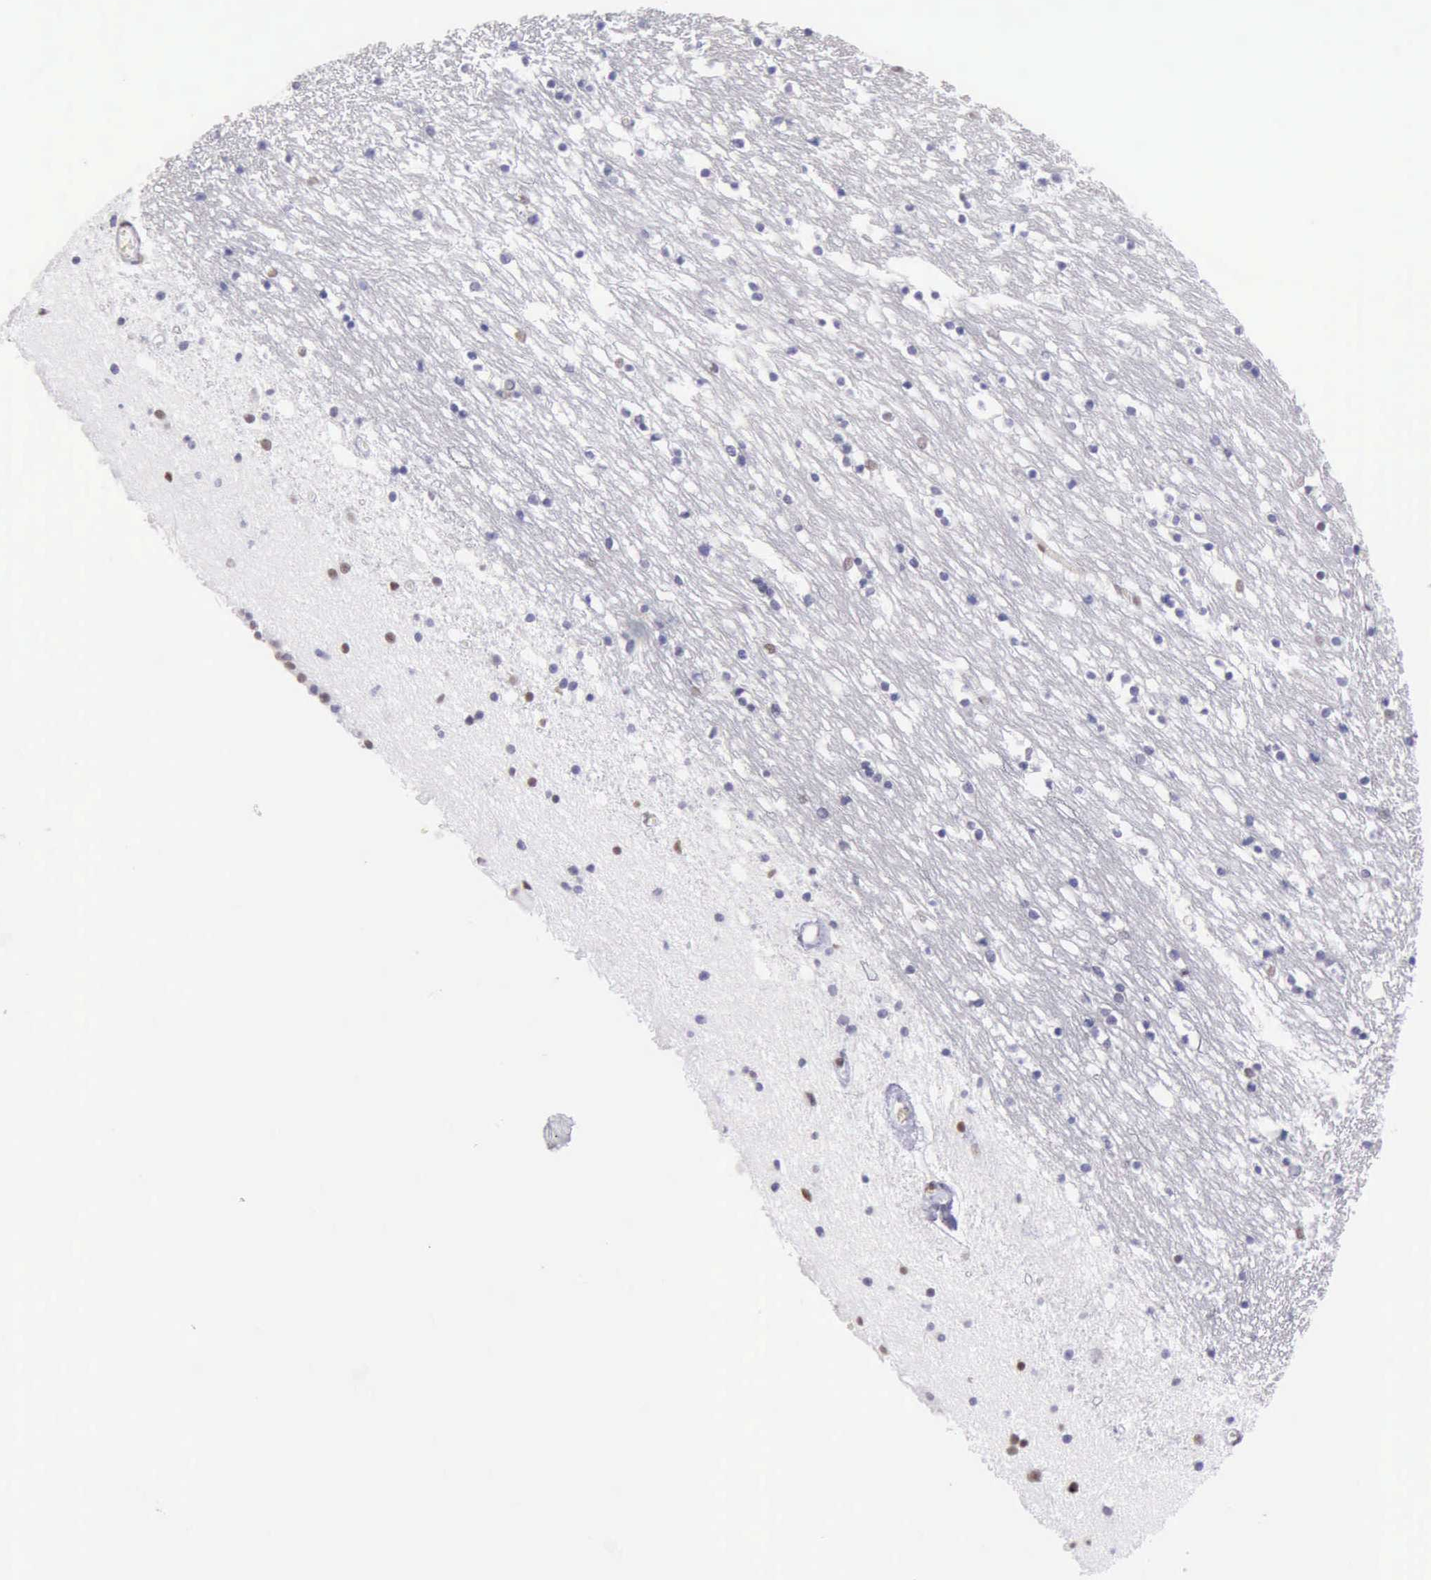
{"staining": {"intensity": "weak", "quantity": "25%-75%", "location": "nuclear"}, "tissue": "caudate", "cell_type": "Glial cells", "image_type": "normal", "snomed": [{"axis": "morphology", "description": "Normal tissue, NOS"}, {"axis": "topography", "description": "Lateral ventricle wall"}], "caption": "A high-resolution micrograph shows immunohistochemistry (IHC) staining of benign caudate, which exhibits weak nuclear staining in about 25%-75% of glial cells.", "gene": "EP300", "patient": {"sex": "male", "age": 45}}